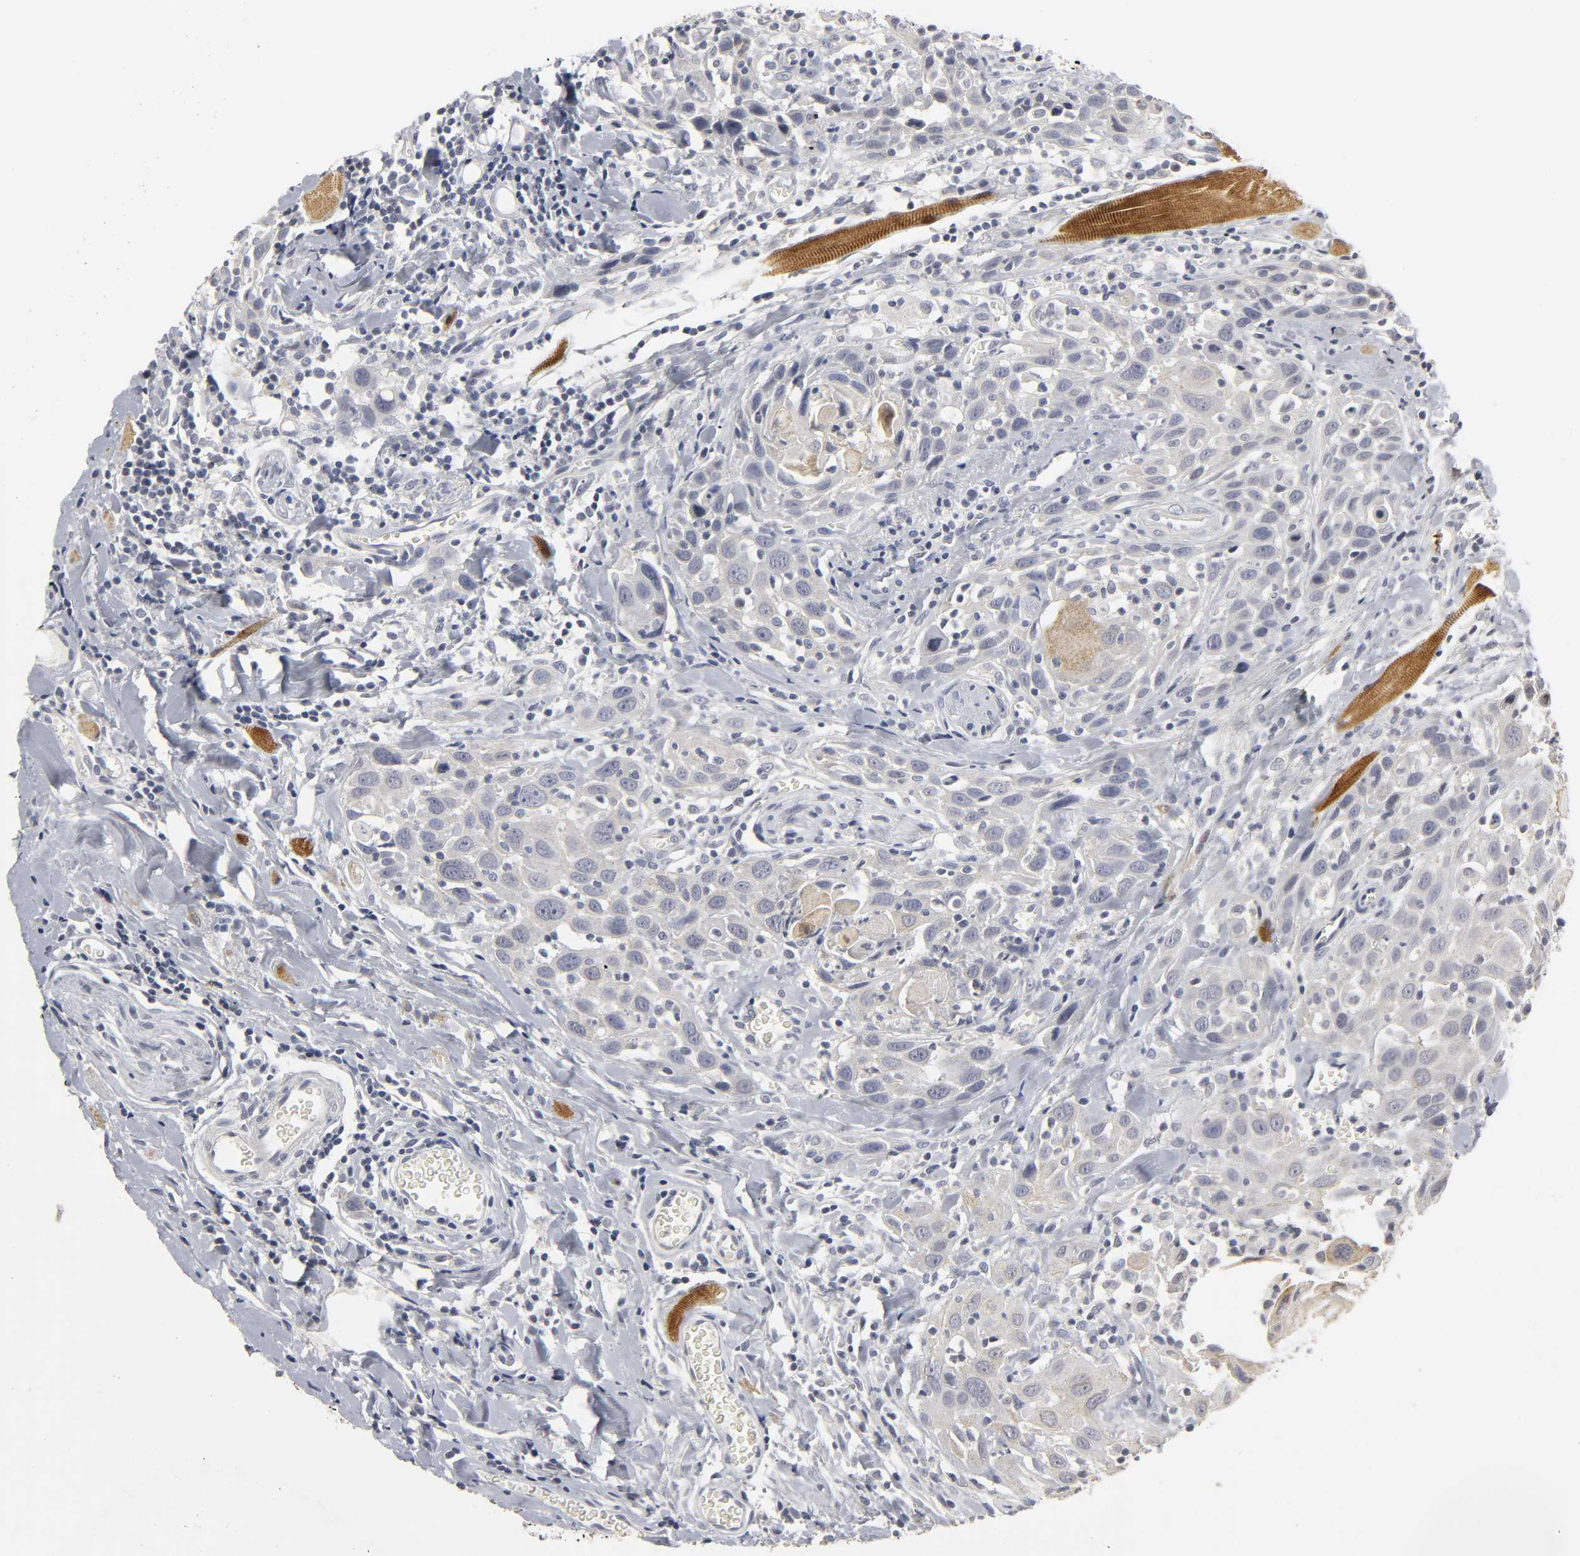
{"staining": {"intensity": "negative", "quantity": "none", "location": "none"}, "tissue": "head and neck cancer", "cell_type": "Tumor cells", "image_type": "cancer", "snomed": [{"axis": "morphology", "description": "Squamous cell carcinoma, NOS"}, {"axis": "topography", "description": "Oral tissue"}, {"axis": "topography", "description": "Head-Neck"}], "caption": "The immunohistochemistry photomicrograph has no significant expression in tumor cells of head and neck cancer tissue. (DAB immunohistochemistry (IHC) with hematoxylin counter stain).", "gene": "TCAP", "patient": {"sex": "female", "age": 50}}